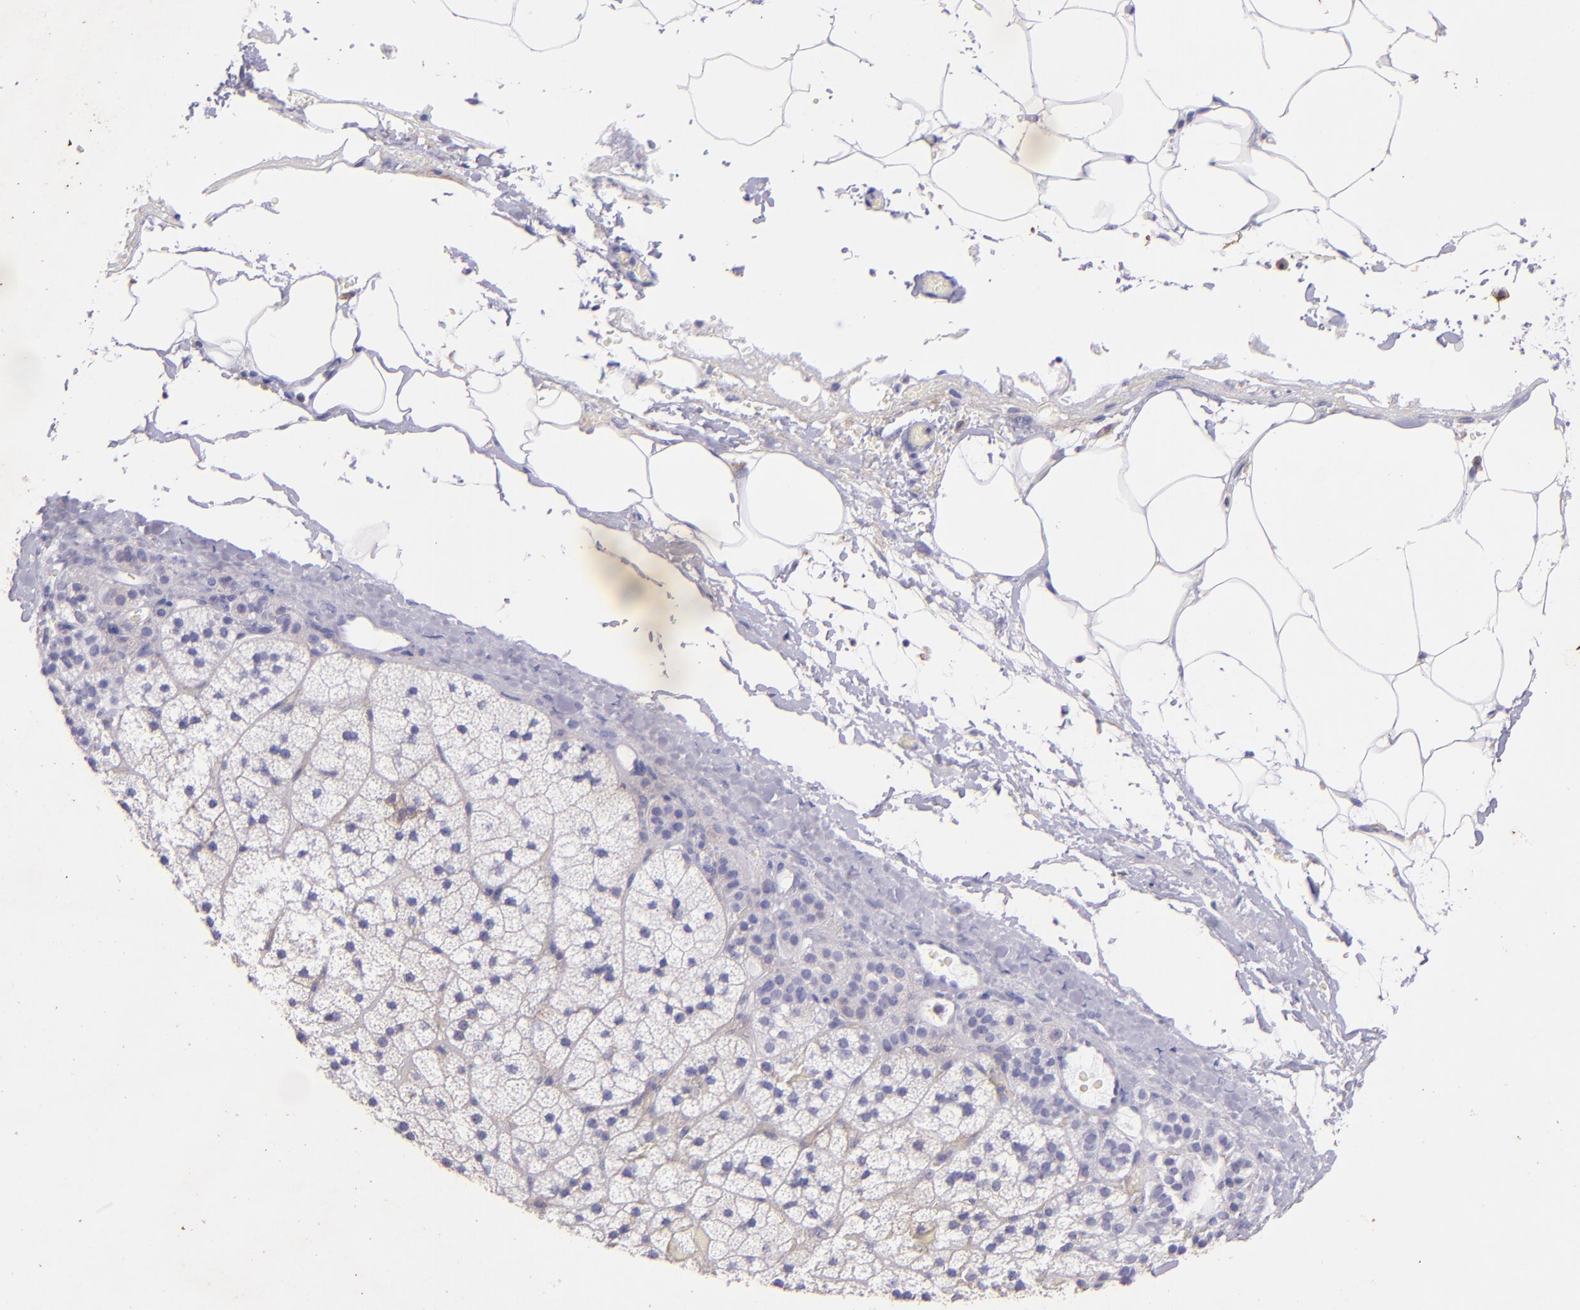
{"staining": {"intensity": "negative", "quantity": "none", "location": "none"}, "tissue": "adrenal gland", "cell_type": "Glandular cells", "image_type": "normal", "snomed": [{"axis": "morphology", "description": "Normal tissue, NOS"}, {"axis": "topography", "description": "Adrenal gland"}], "caption": "IHC of normal human adrenal gland exhibits no expression in glandular cells. Nuclei are stained in blue.", "gene": "RET", "patient": {"sex": "male", "age": 35}}